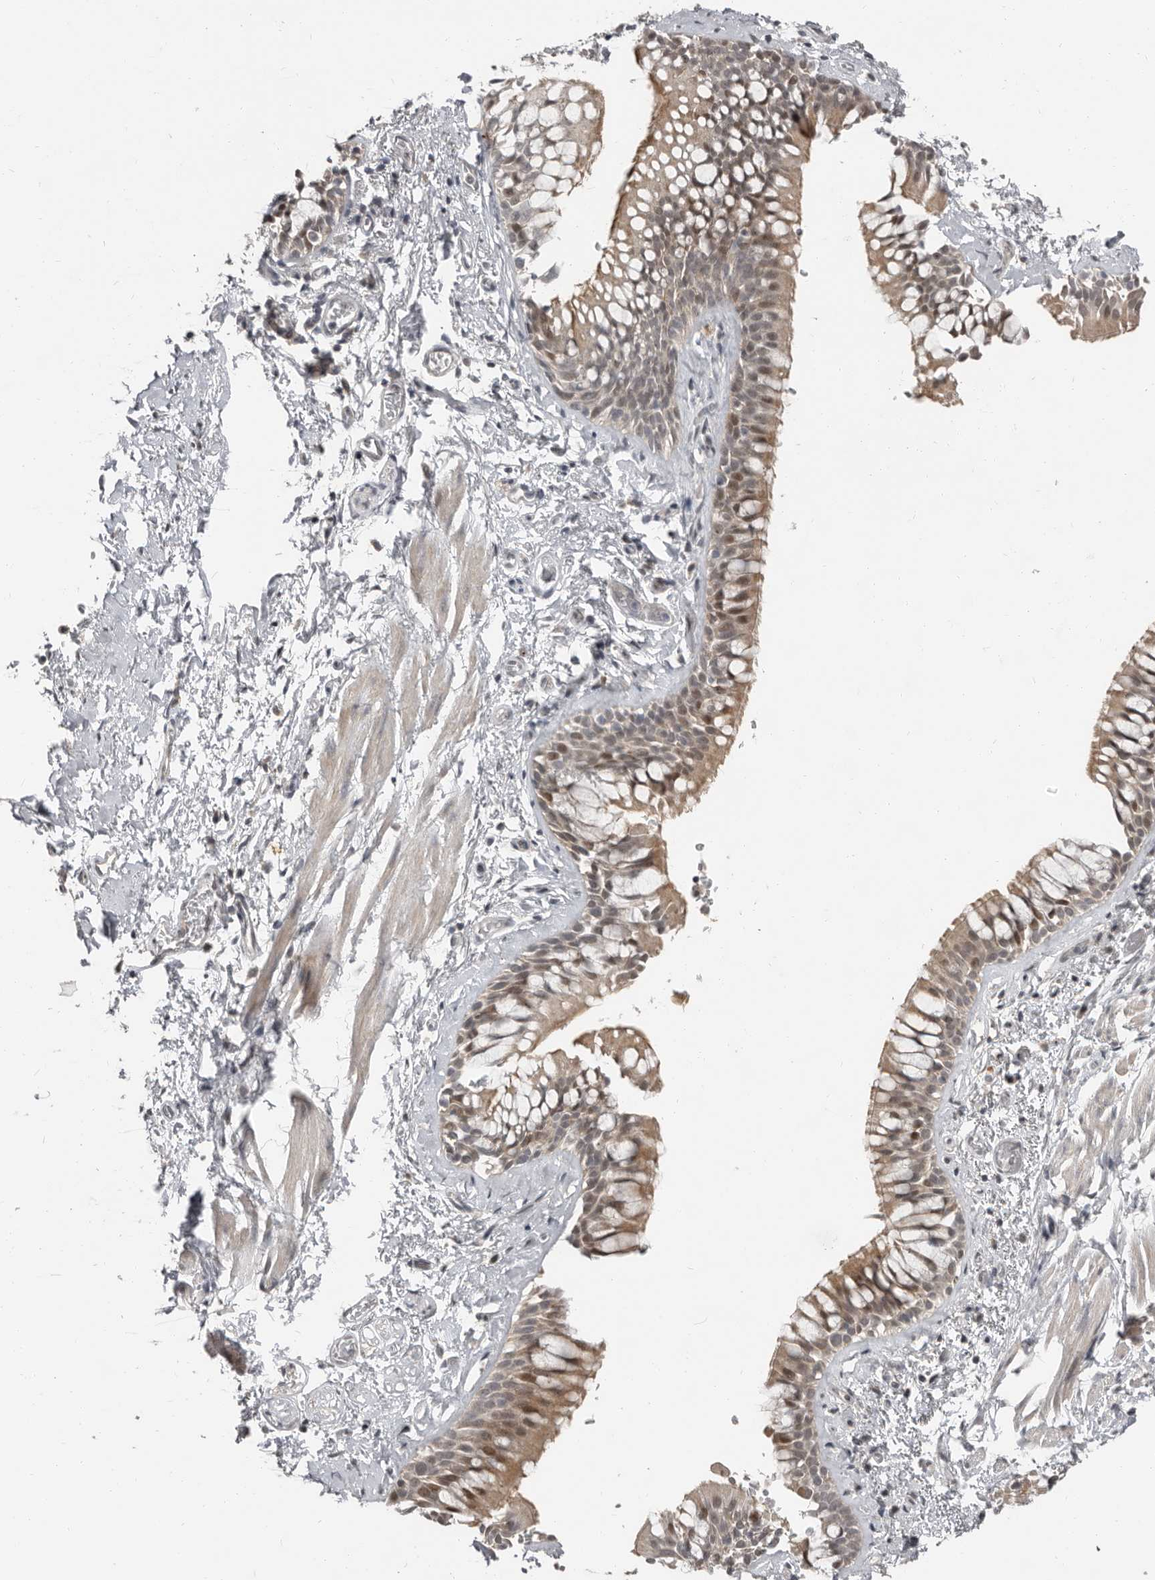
{"staining": {"intensity": "moderate", "quantity": "25%-75%", "location": "cytoplasmic/membranous,nuclear"}, "tissue": "bronchus", "cell_type": "Respiratory epithelial cells", "image_type": "normal", "snomed": [{"axis": "morphology", "description": "Normal tissue, NOS"}, {"axis": "morphology", "description": "Inflammation, NOS"}, {"axis": "topography", "description": "Cartilage tissue"}, {"axis": "topography", "description": "Bronchus"}, {"axis": "topography", "description": "Lung"}], "caption": "A brown stain labels moderate cytoplasmic/membranous,nuclear staining of a protein in respiratory epithelial cells of normal bronchus.", "gene": "APOL6", "patient": {"sex": "female", "age": 64}}